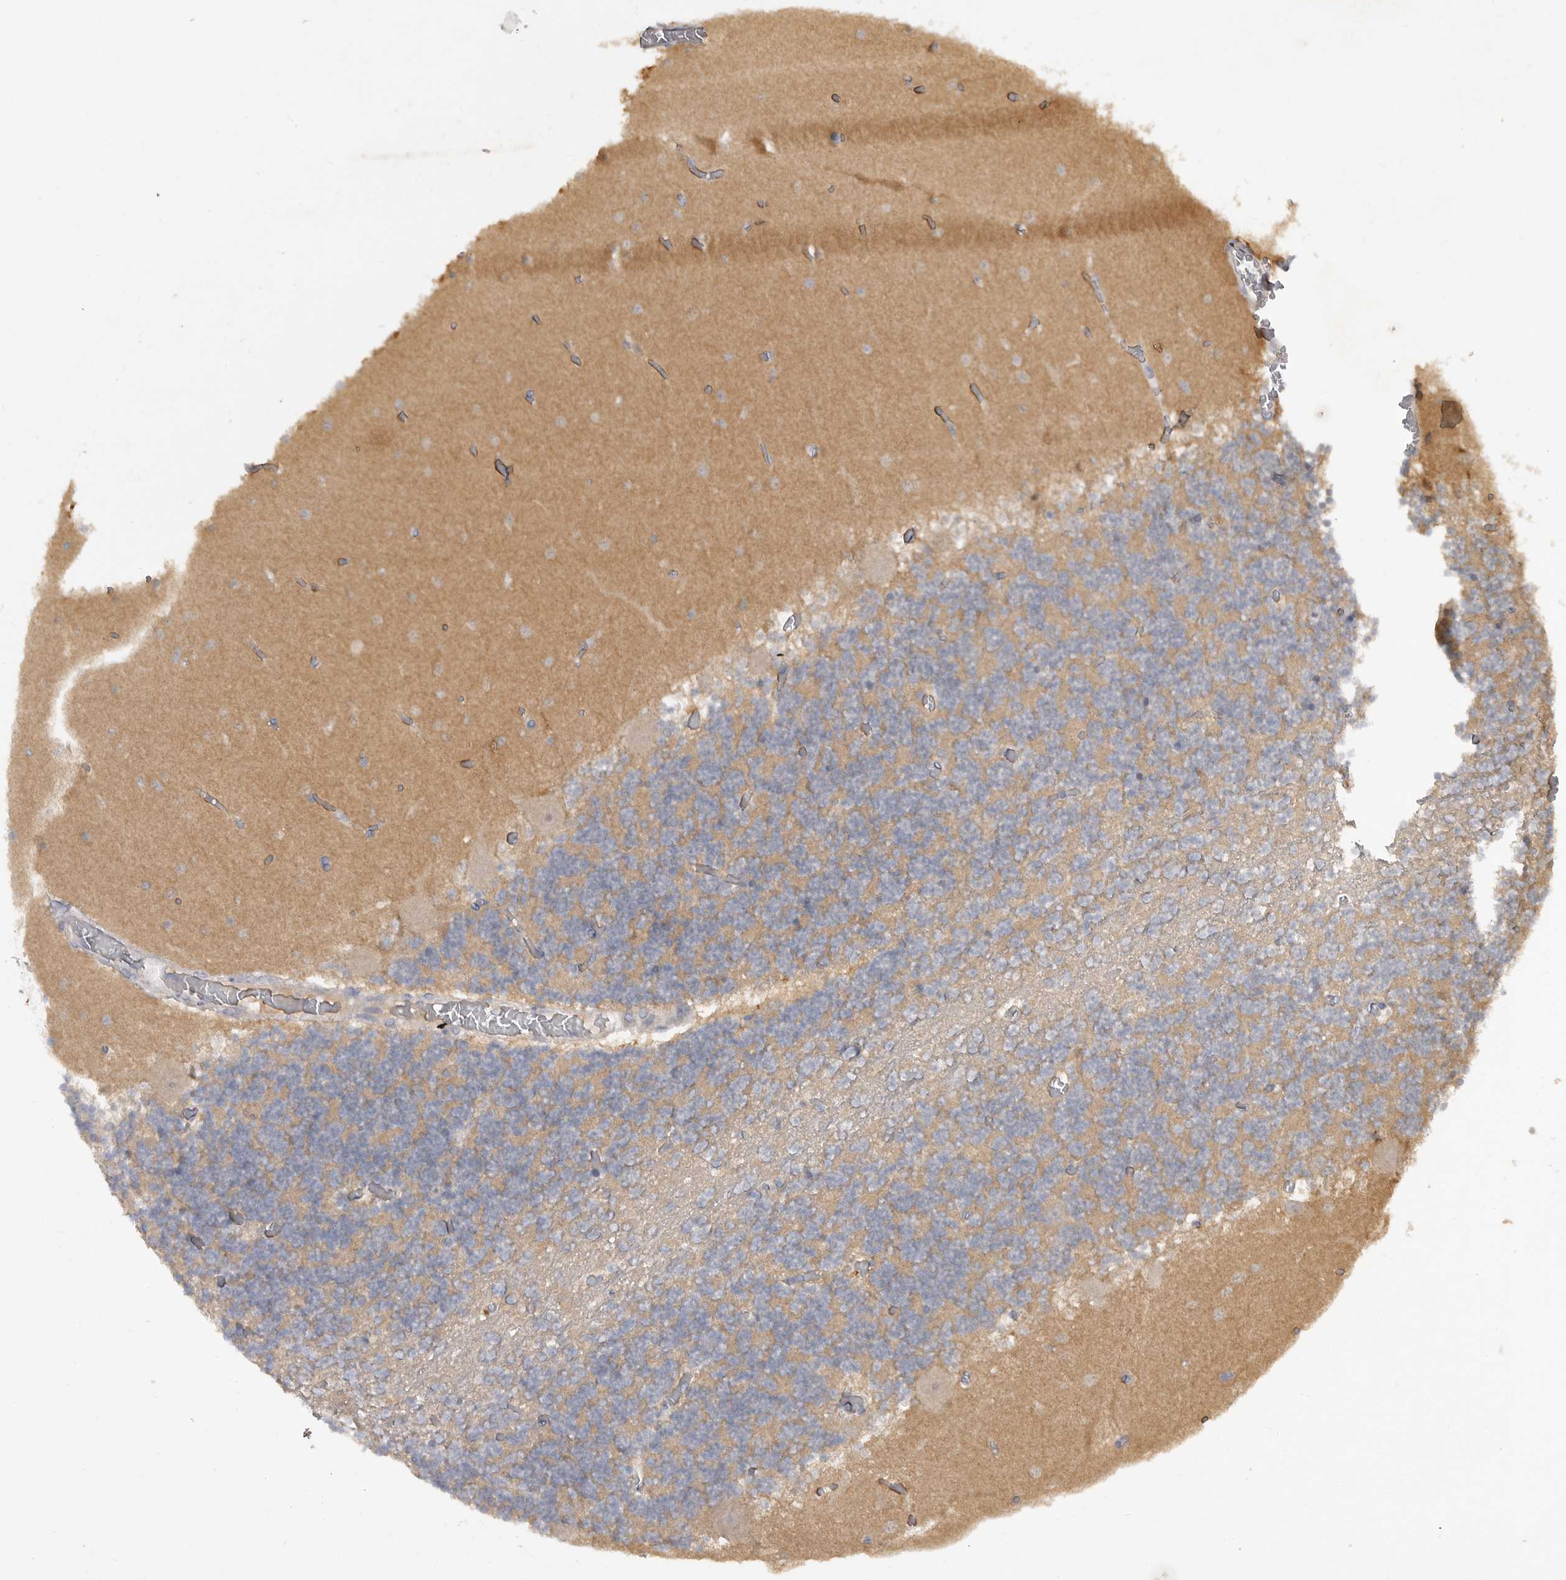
{"staining": {"intensity": "weak", "quantity": "<25%", "location": "cytoplasmic/membranous"}, "tissue": "cerebellum", "cell_type": "Cells in granular layer", "image_type": "normal", "snomed": [{"axis": "morphology", "description": "Normal tissue, NOS"}, {"axis": "topography", "description": "Cerebellum"}], "caption": "The immunohistochemistry (IHC) histopathology image has no significant staining in cells in granular layer of cerebellum. (Brightfield microscopy of DAB immunohistochemistry (IHC) at high magnification).", "gene": "DHDDS", "patient": {"sex": "female", "age": 28}}